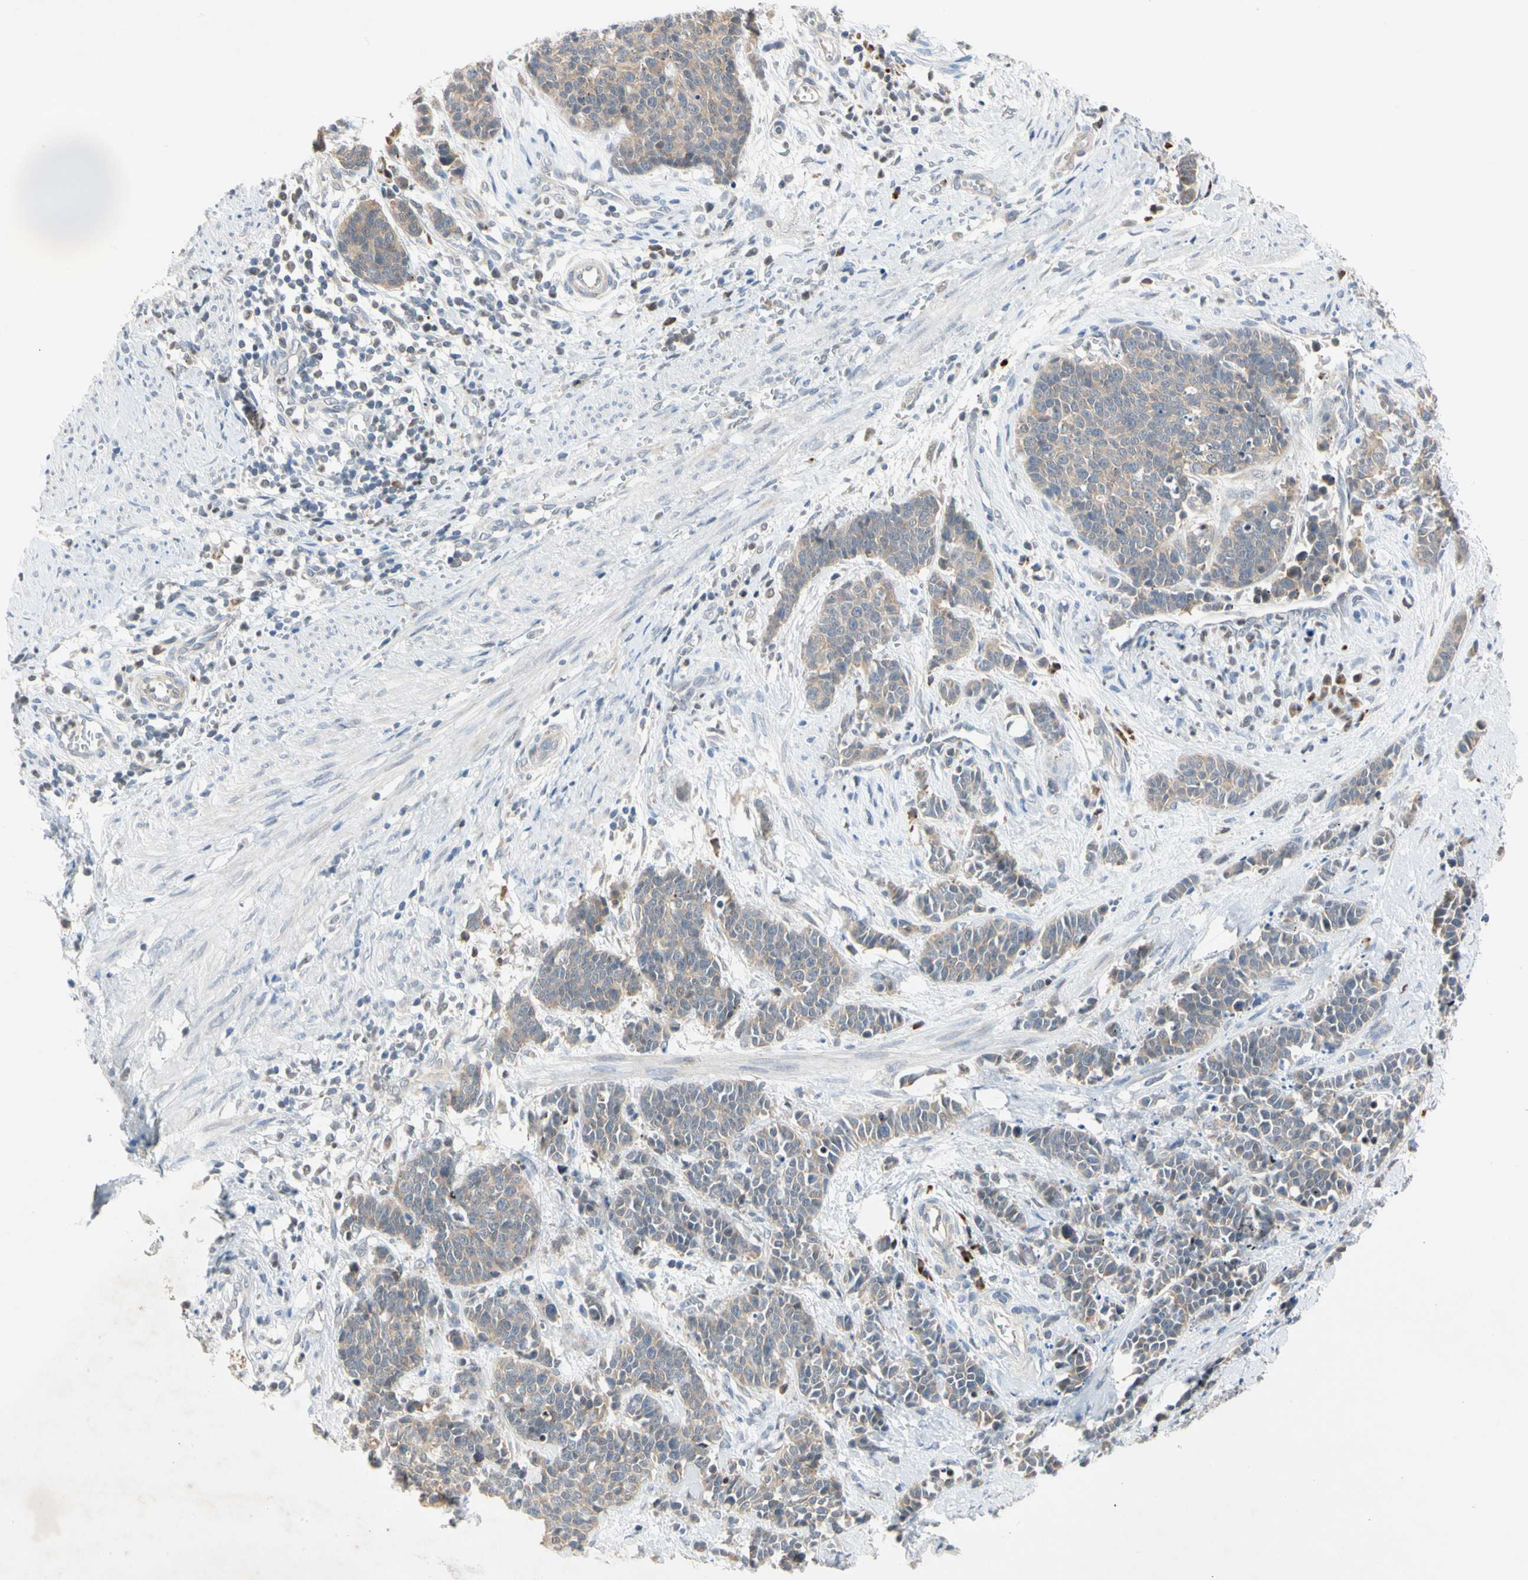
{"staining": {"intensity": "weak", "quantity": ">75%", "location": "cytoplasmic/membranous"}, "tissue": "cervical cancer", "cell_type": "Tumor cells", "image_type": "cancer", "snomed": [{"axis": "morphology", "description": "Squamous cell carcinoma, NOS"}, {"axis": "topography", "description": "Cervix"}], "caption": "This is a photomicrograph of IHC staining of cervical cancer (squamous cell carcinoma), which shows weak staining in the cytoplasmic/membranous of tumor cells.", "gene": "MARK1", "patient": {"sex": "female", "age": 35}}